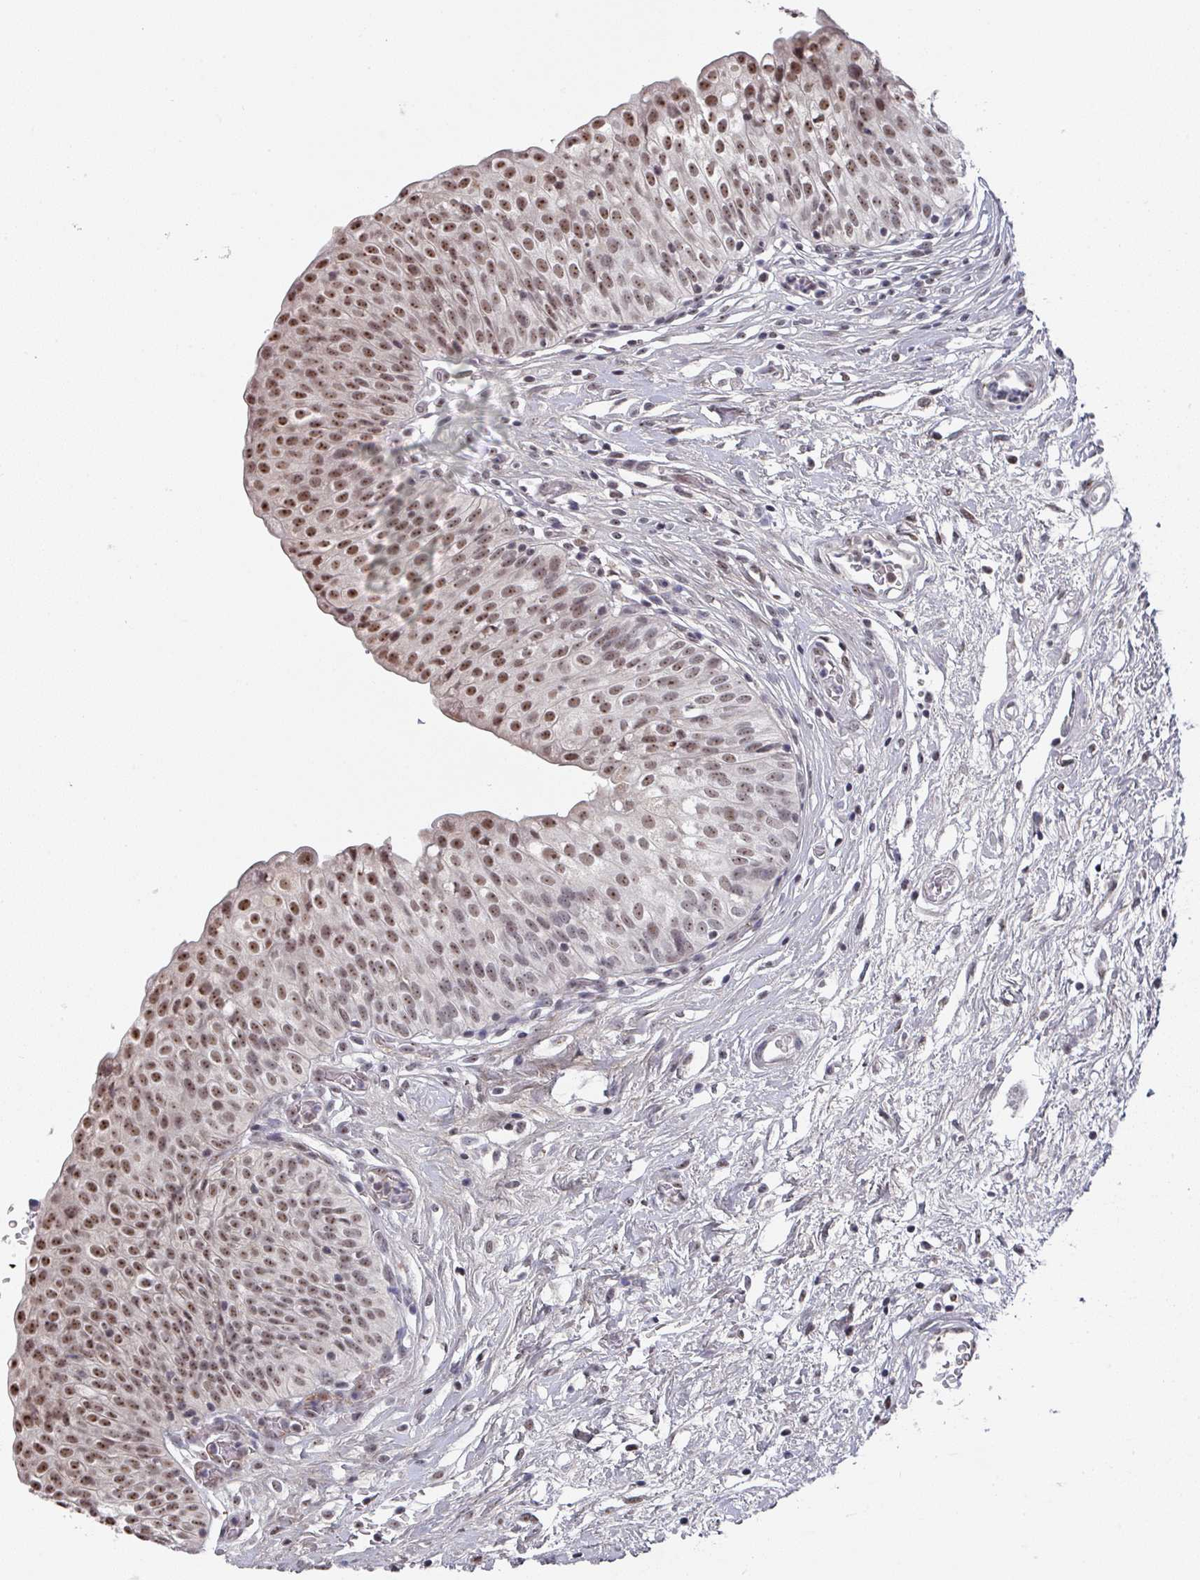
{"staining": {"intensity": "moderate", "quantity": ">75%", "location": "nuclear"}, "tissue": "urinary bladder", "cell_type": "Urothelial cells", "image_type": "normal", "snomed": [{"axis": "morphology", "description": "Normal tissue, NOS"}, {"axis": "topography", "description": "Urinary bladder"}], "caption": "A medium amount of moderate nuclear positivity is identified in about >75% of urothelial cells in unremarkable urinary bladder. (DAB IHC with brightfield microscopy, high magnification).", "gene": "ZNF654", "patient": {"sex": "male", "age": 55}}